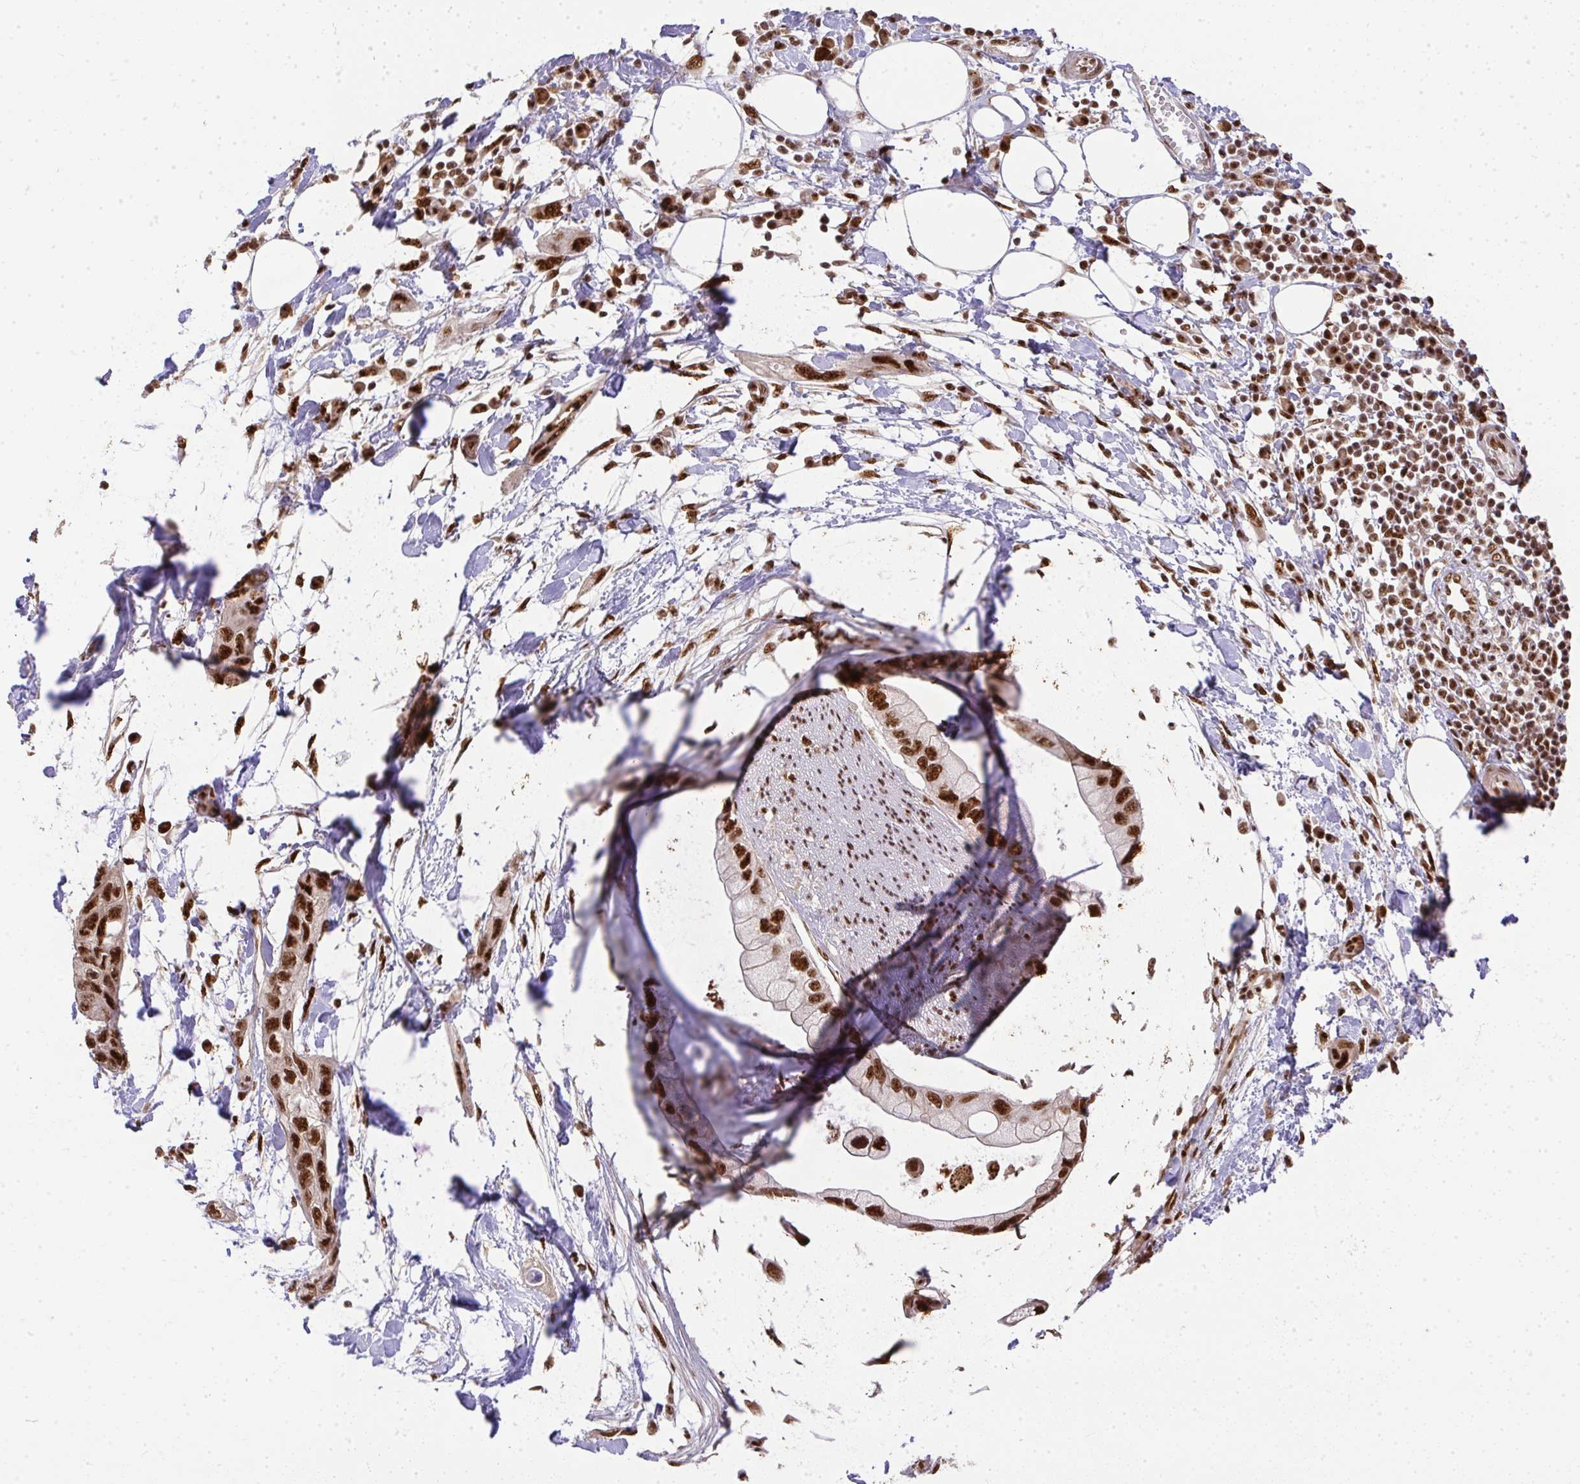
{"staining": {"intensity": "strong", "quantity": ">75%", "location": "nuclear"}, "tissue": "pancreatic cancer", "cell_type": "Tumor cells", "image_type": "cancer", "snomed": [{"axis": "morphology", "description": "Adenocarcinoma, NOS"}, {"axis": "topography", "description": "Pancreas"}], "caption": "About >75% of tumor cells in adenocarcinoma (pancreatic) show strong nuclear protein staining as visualized by brown immunohistochemical staining.", "gene": "U2AF1", "patient": {"sex": "female", "age": 73}}